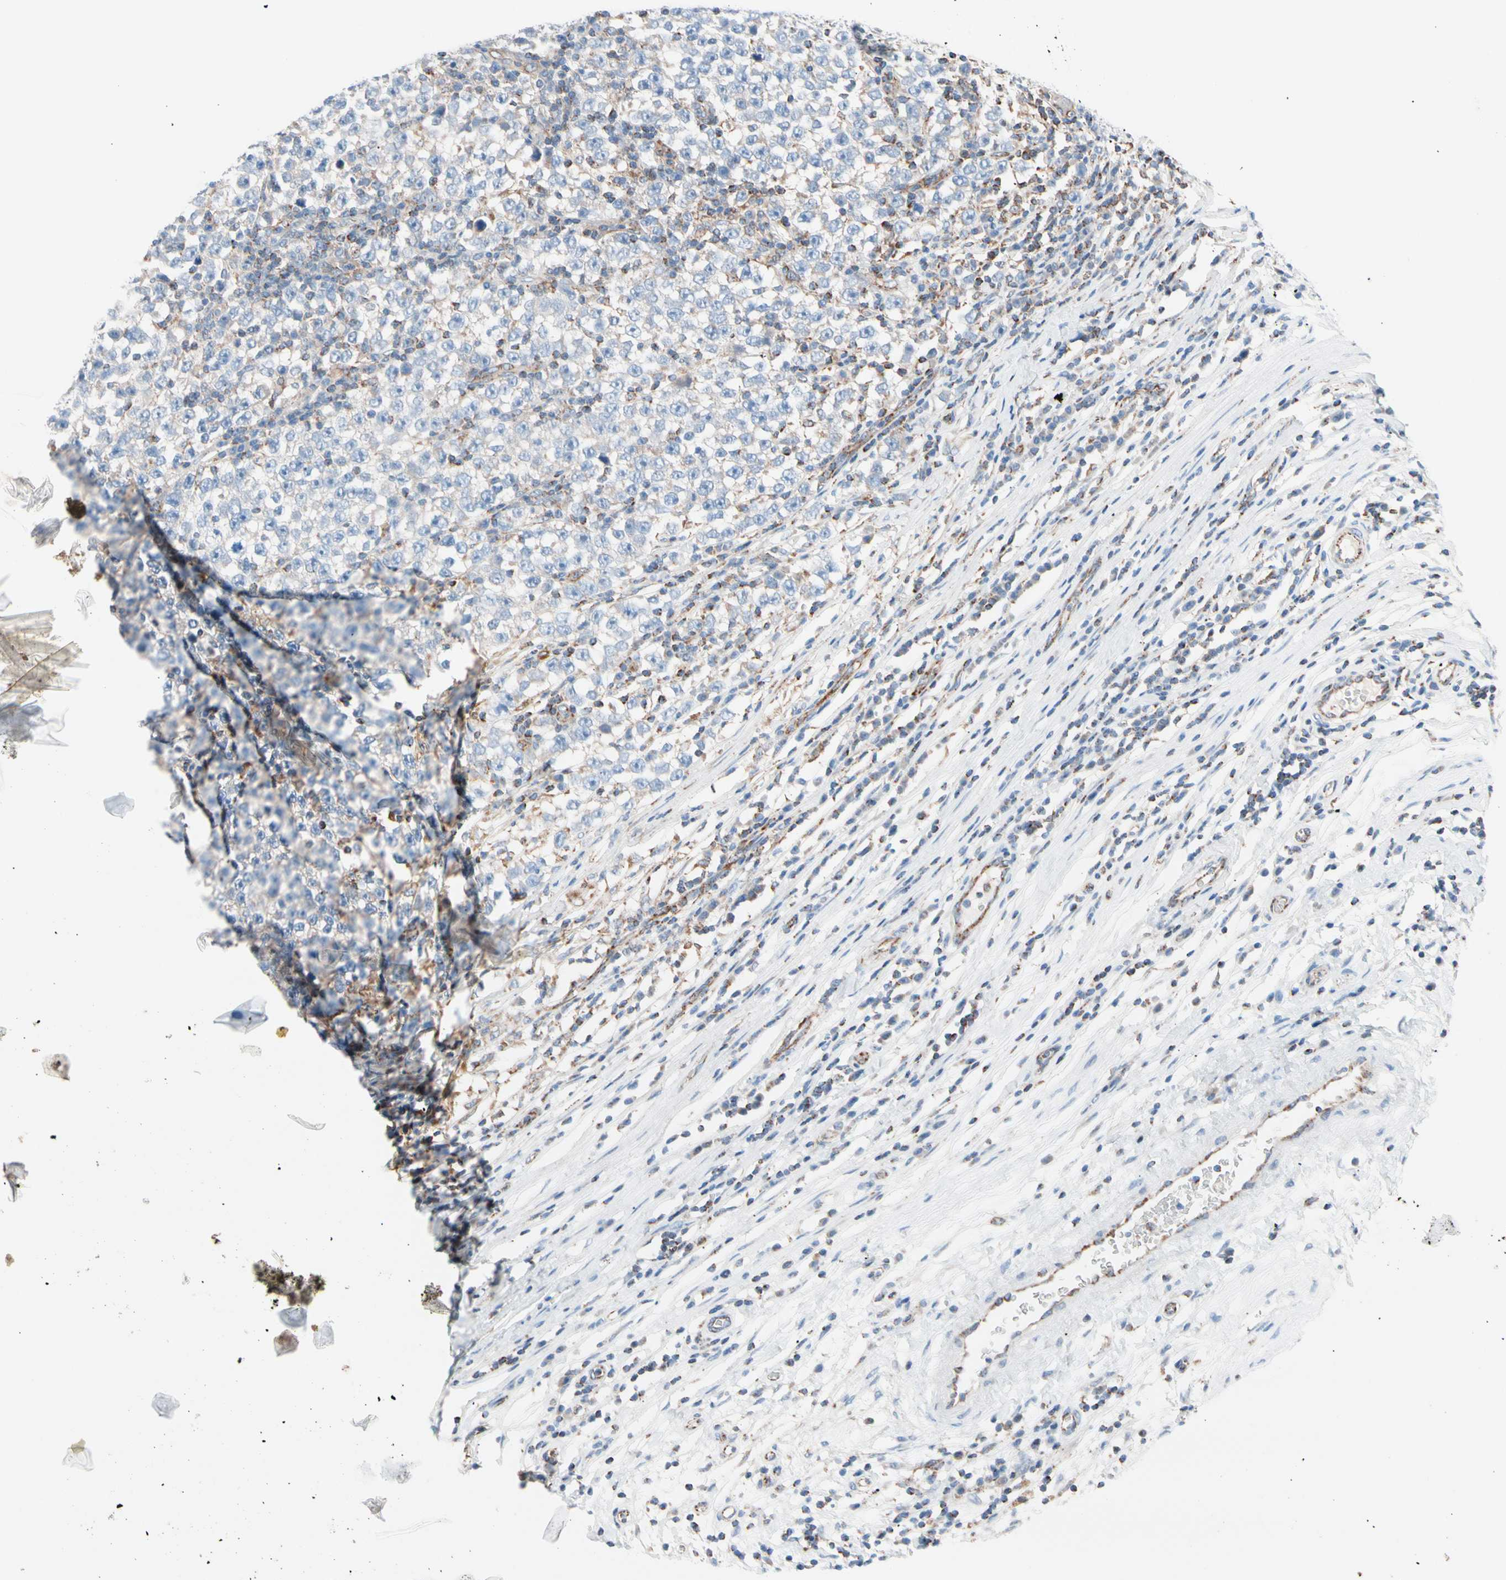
{"staining": {"intensity": "negative", "quantity": "none", "location": "none"}, "tissue": "testis cancer", "cell_type": "Tumor cells", "image_type": "cancer", "snomed": [{"axis": "morphology", "description": "Seminoma, NOS"}, {"axis": "topography", "description": "Testis"}], "caption": "Immunohistochemistry of testis cancer (seminoma) demonstrates no expression in tumor cells. (DAB IHC with hematoxylin counter stain).", "gene": "HK1", "patient": {"sex": "male", "age": 43}}